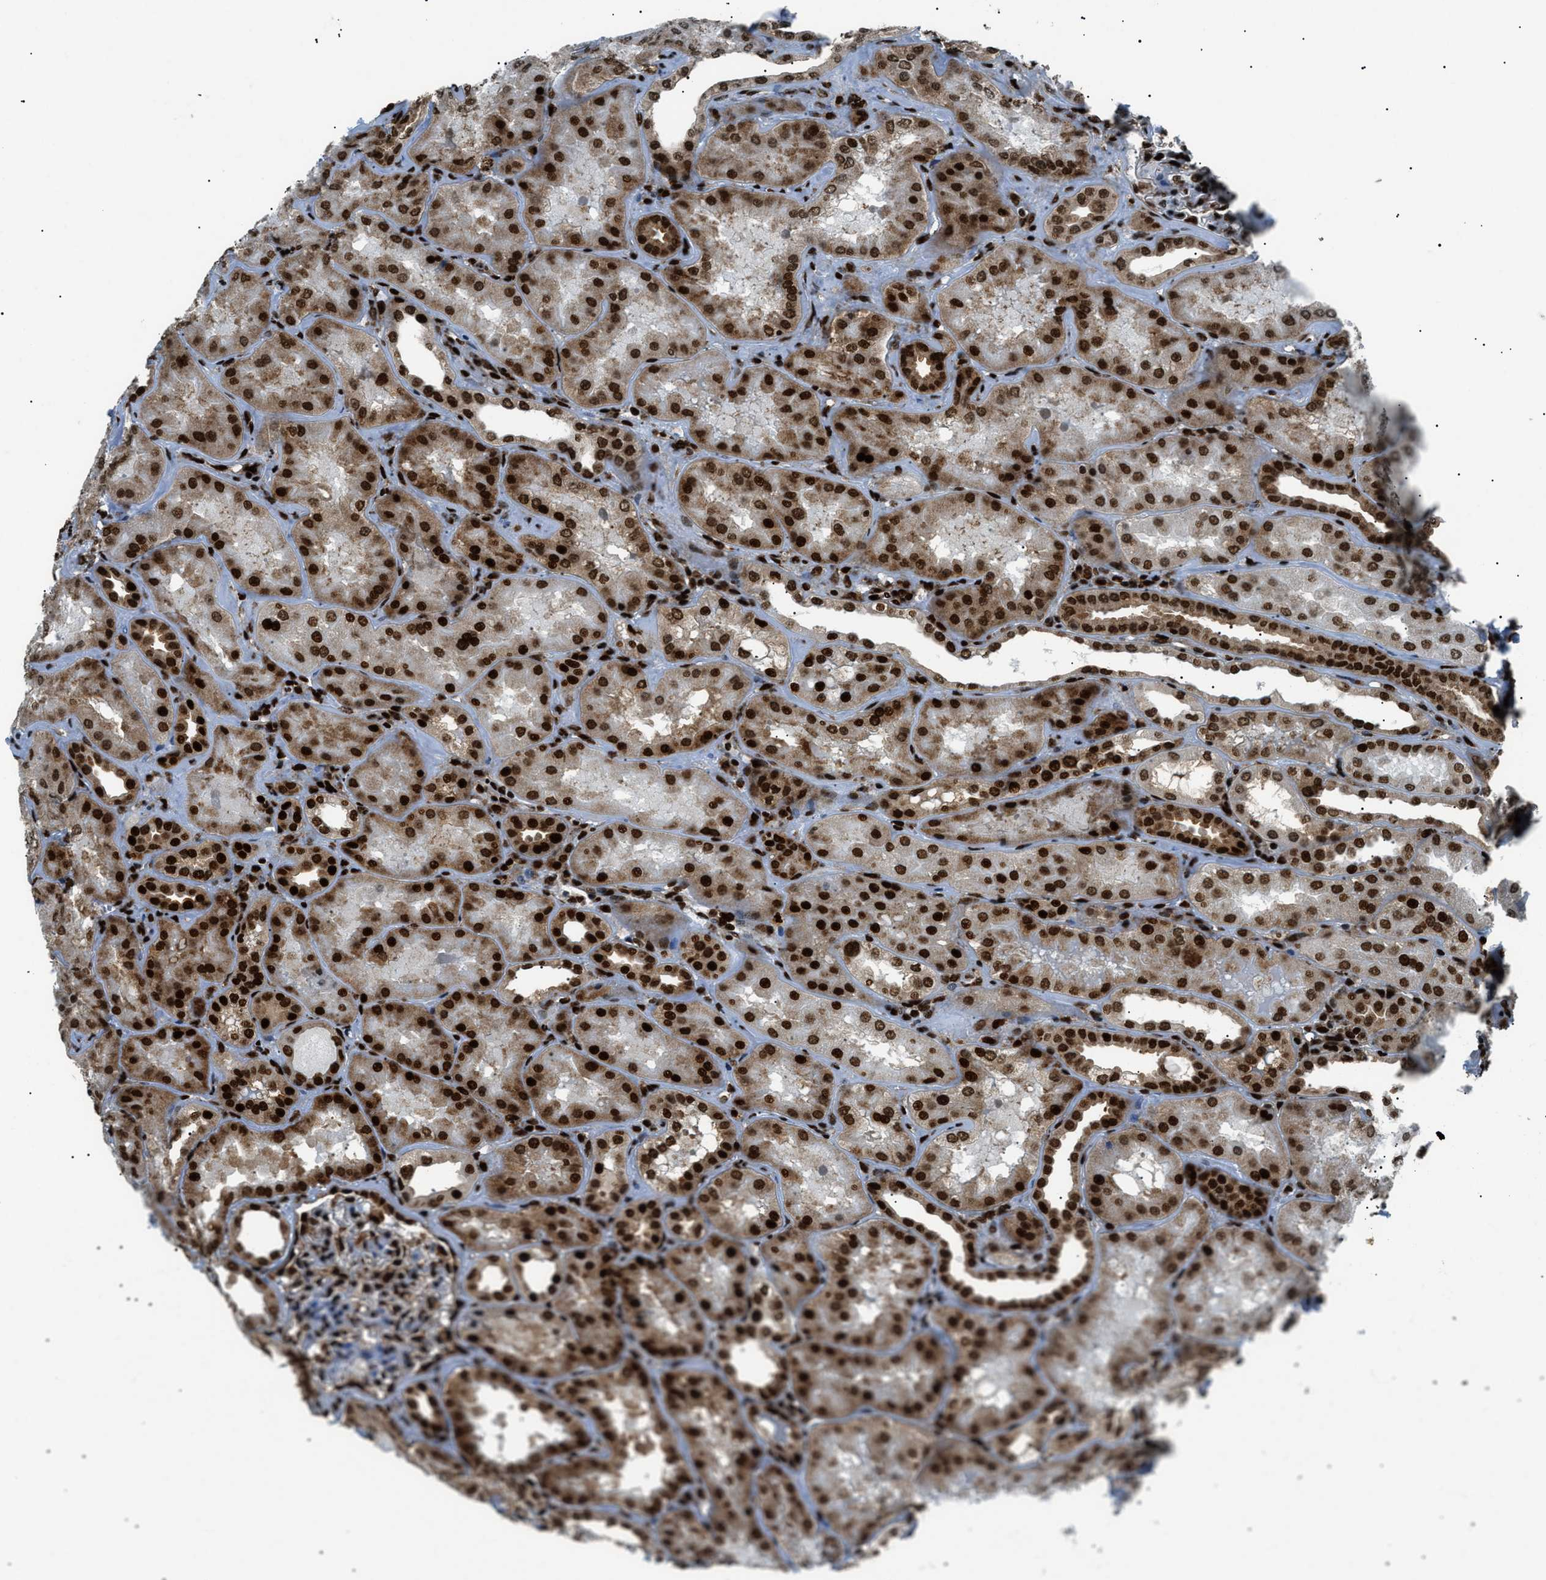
{"staining": {"intensity": "strong", "quantity": ">75%", "location": "nuclear"}, "tissue": "kidney", "cell_type": "Cells in glomeruli", "image_type": "normal", "snomed": [{"axis": "morphology", "description": "Normal tissue, NOS"}, {"axis": "topography", "description": "Kidney"}], "caption": "A brown stain shows strong nuclear staining of a protein in cells in glomeruli of unremarkable human kidney.", "gene": "HNRNPK", "patient": {"sex": "female", "age": 56}}